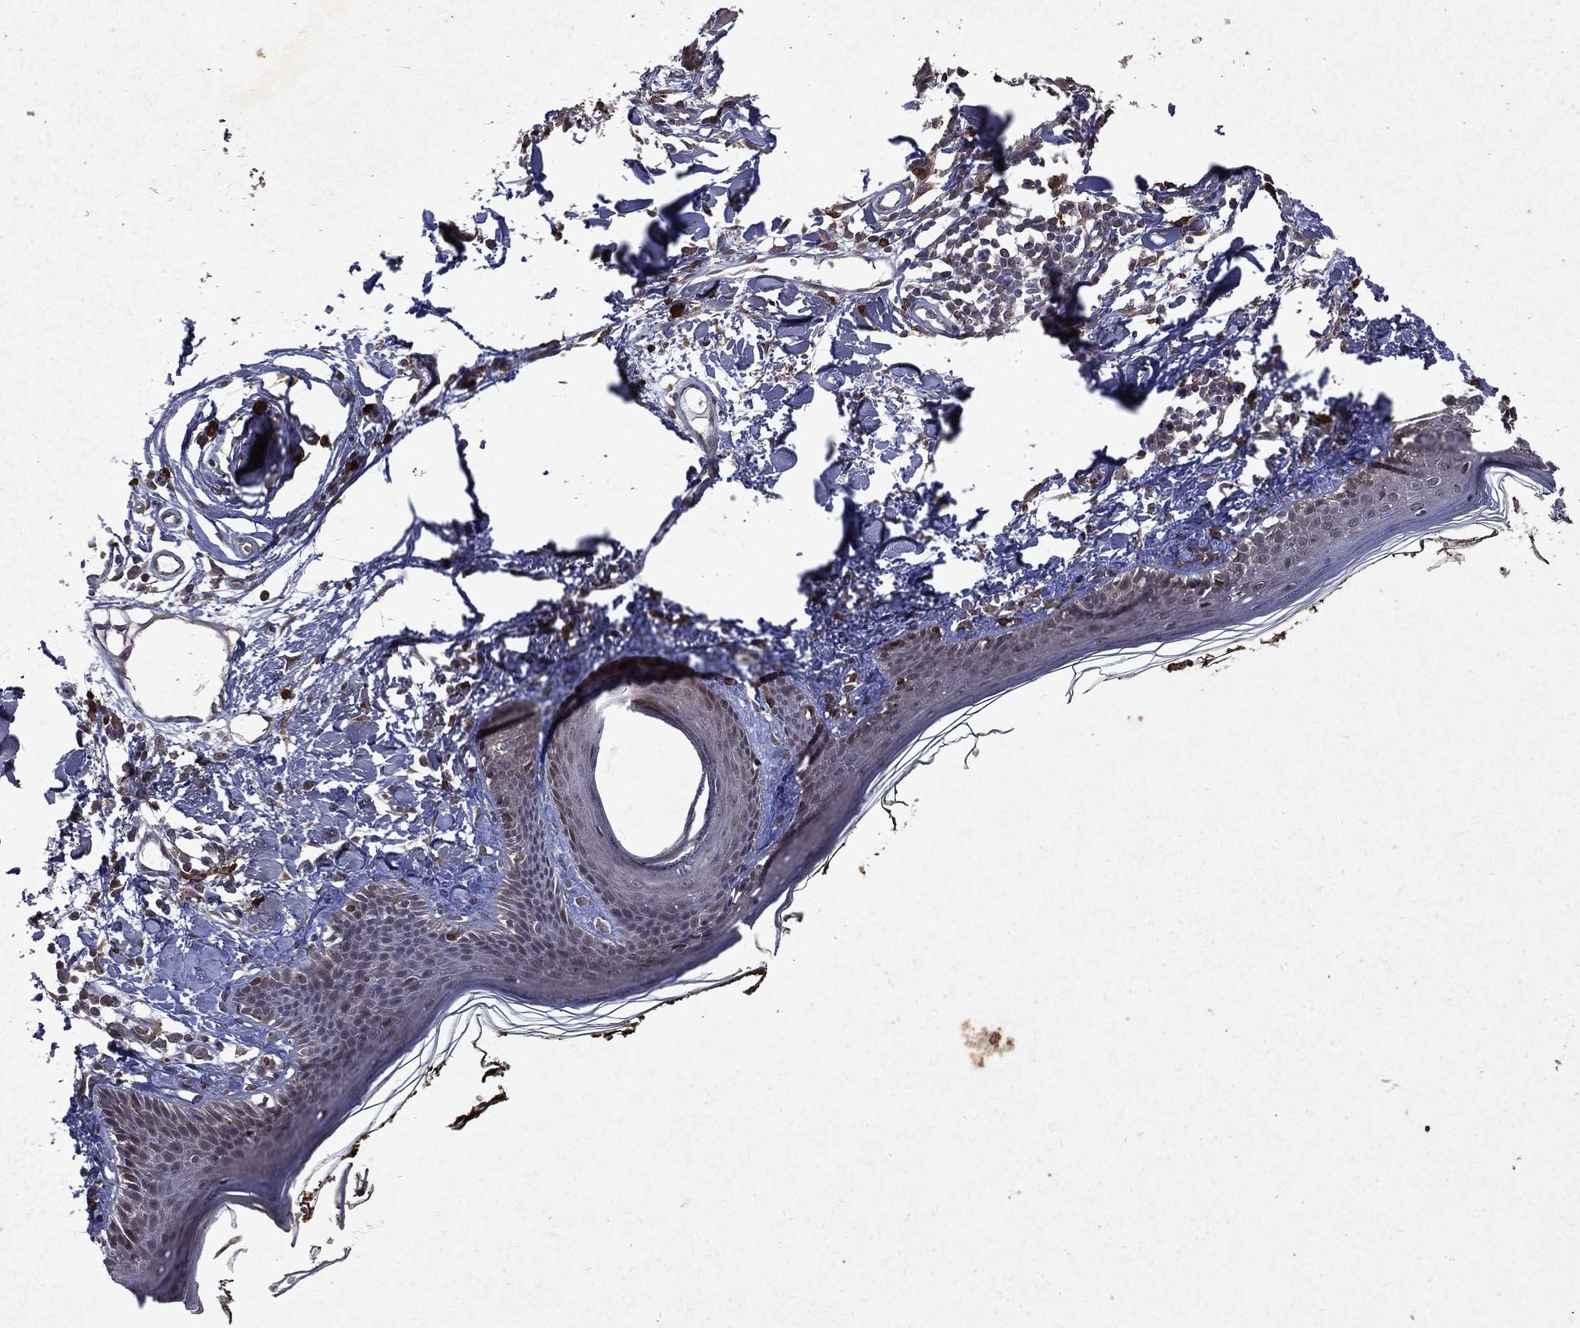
{"staining": {"intensity": "moderate", "quantity": "25%-75%", "location": "nuclear"}, "tissue": "skin", "cell_type": "Fibroblasts", "image_type": "normal", "snomed": [{"axis": "morphology", "description": "Normal tissue, NOS"}, {"axis": "topography", "description": "Skin"}], "caption": "Protein staining by immunohistochemistry (IHC) exhibits moderate nuclear expression in approximately 25%-75% of fibroblasts in benign skin.", "gene": "MTAP", "patient": {"sex": "male", "age": 76}}